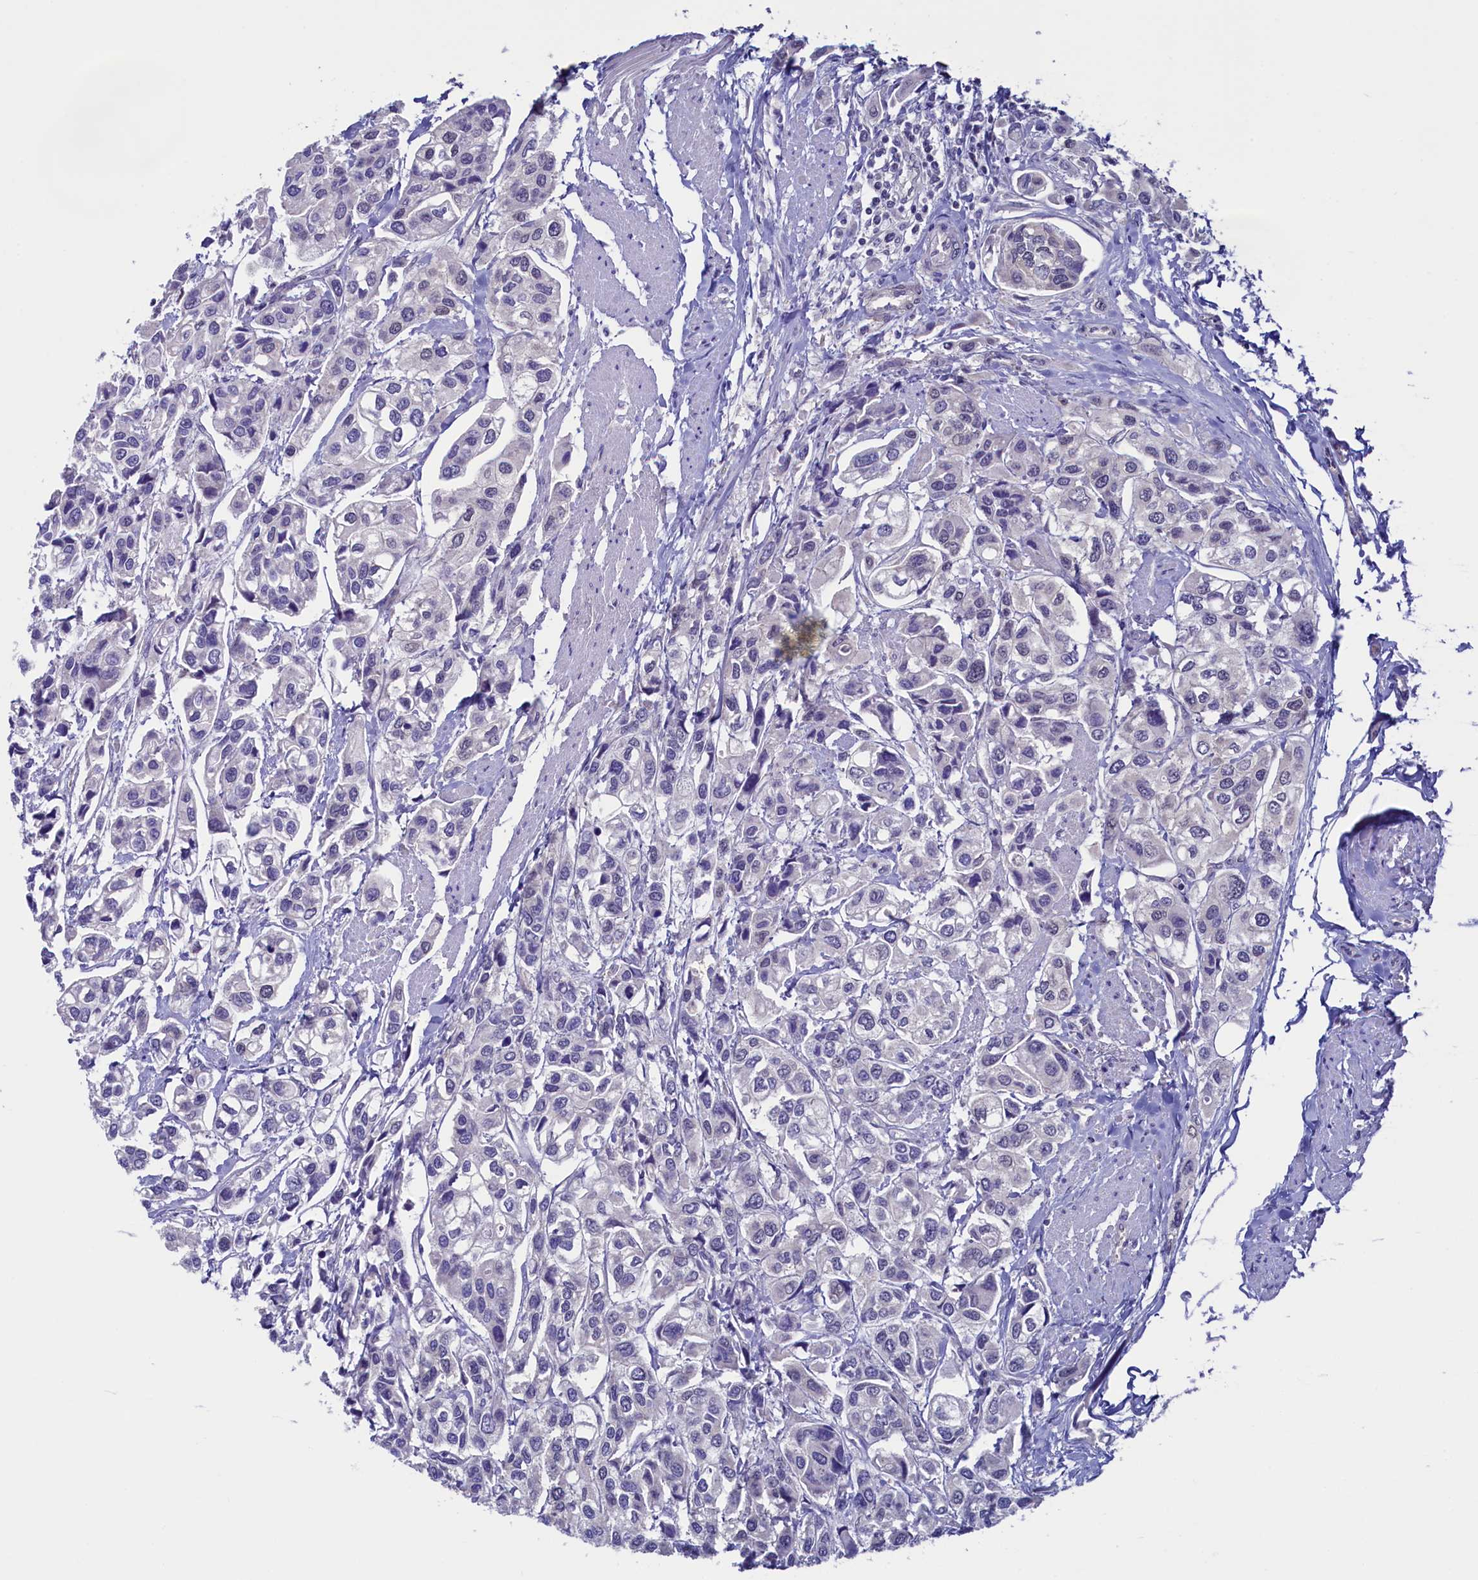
{"staining": {"intensity": "negative", "quantity": "none", "location": "none"}, "tissue": "urothelial cancer", "cell_type": "Tumor cells", "image_type": "cancer", "snomed": [{"axis": "morphology", "description": "Urothelial carcinoma, High grade"}, {"axis": "topography", "description": "Urinary bladder"}], "caption": "Tumor cells show no significant expression in high-grade urothelial carcinoma.", "gene": "FLYWCH2", "patient": {"sex": "male", "age": 67}}